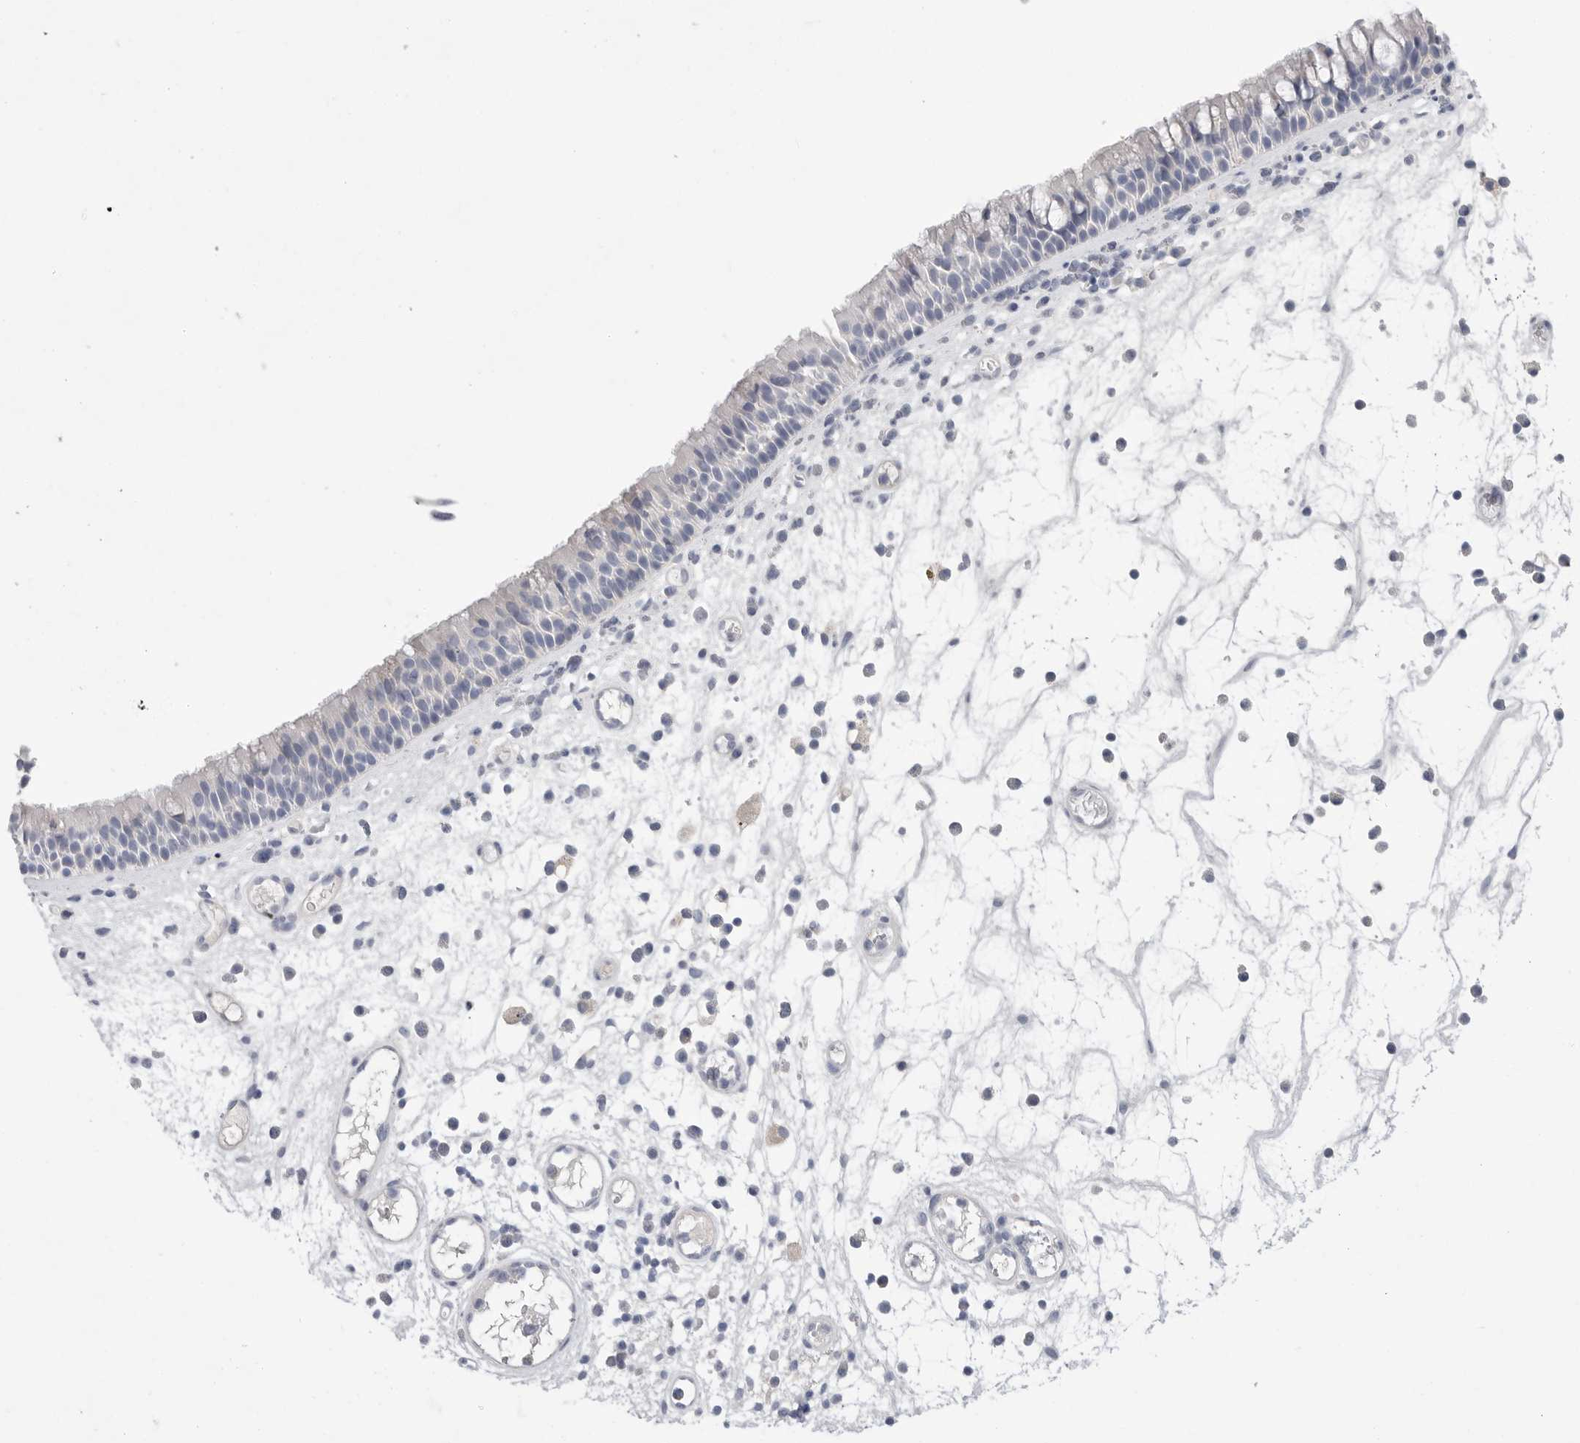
{"staining": {"intensity": "negative", "quantity": "none", "location": "none"}, "tissue": "nasopharynx", "cell_type": "Respiratory epithelial cells", "image_type": "normal", "snomed": [{"axis": "morphology", "description": "Normal tissue, NOS"}, {"axis": "morphology", "description": "Inflammation, NOS"}, {"axis": "morphology", "description": "Malignant melanoma, Metastatic site"}, {"axis": "topography", "description": "Nasopharynx"}], "caption": "Immunohistochemical staining of benign human nasopharynx shows no significant staining in respiratory epithelial cells.", "gene": "CAMK2B", "patient": {"sex": "male", "age": 70}}